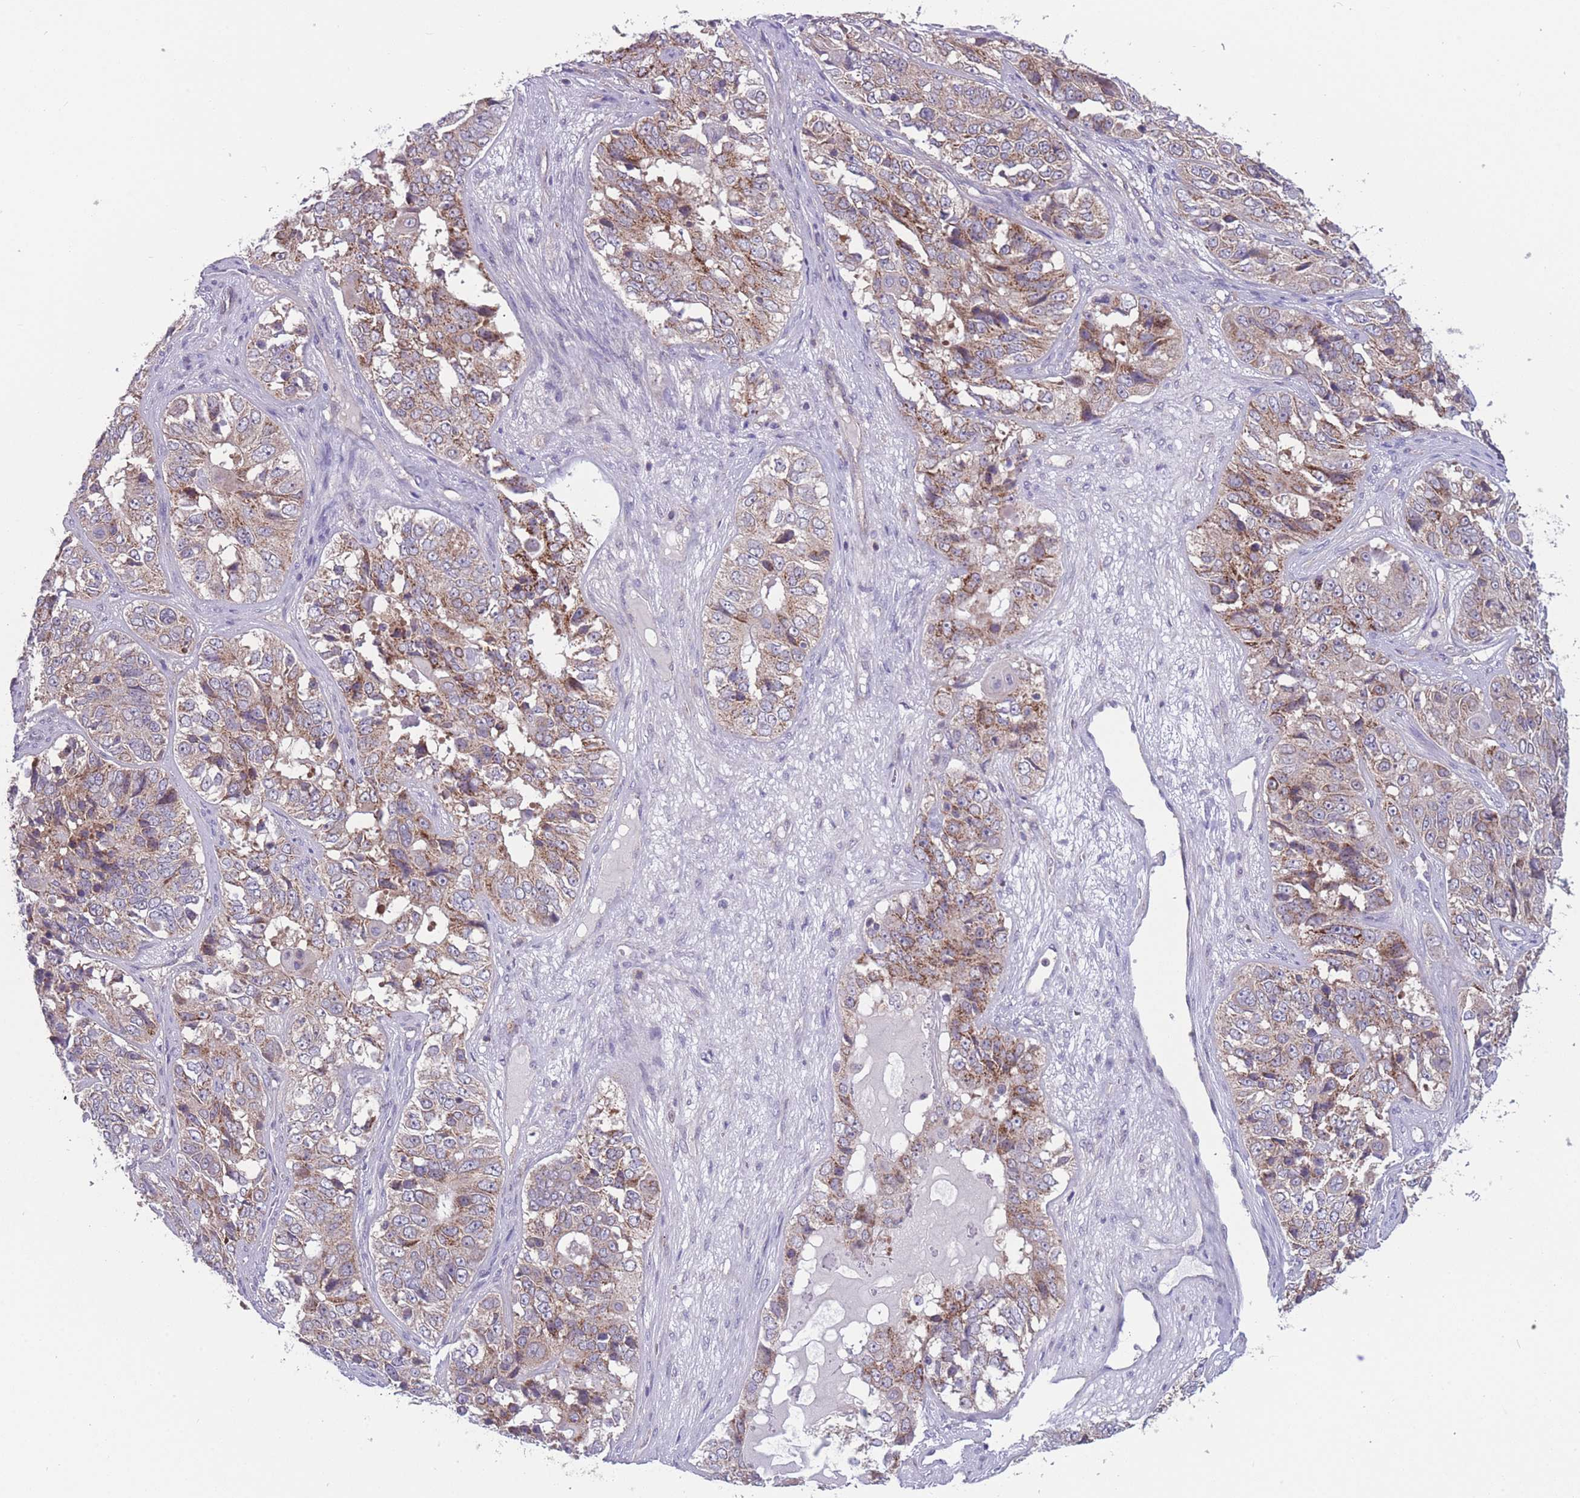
{"staining": {"intensity": "moderate", "quantity": ">75%", "location": "cytoplasmic/membranous"}, "tissue": "ovarian cancer", "cell_type": "Tumor cells", "image_type": "cancer", "snomed": [{"axis": "morphology", "description": "Carcinoma, endometroid"}, {"axis": "topography", "description": "Ovary"}], "caption": "The micrograph demonstrates a brown stain indicating the presence of a protein in the cytoplasmic/membranous of tumor cells in ovarian cancer.", "gene": "CCT6B", "patient": {"sex": "female", "age": 51}}